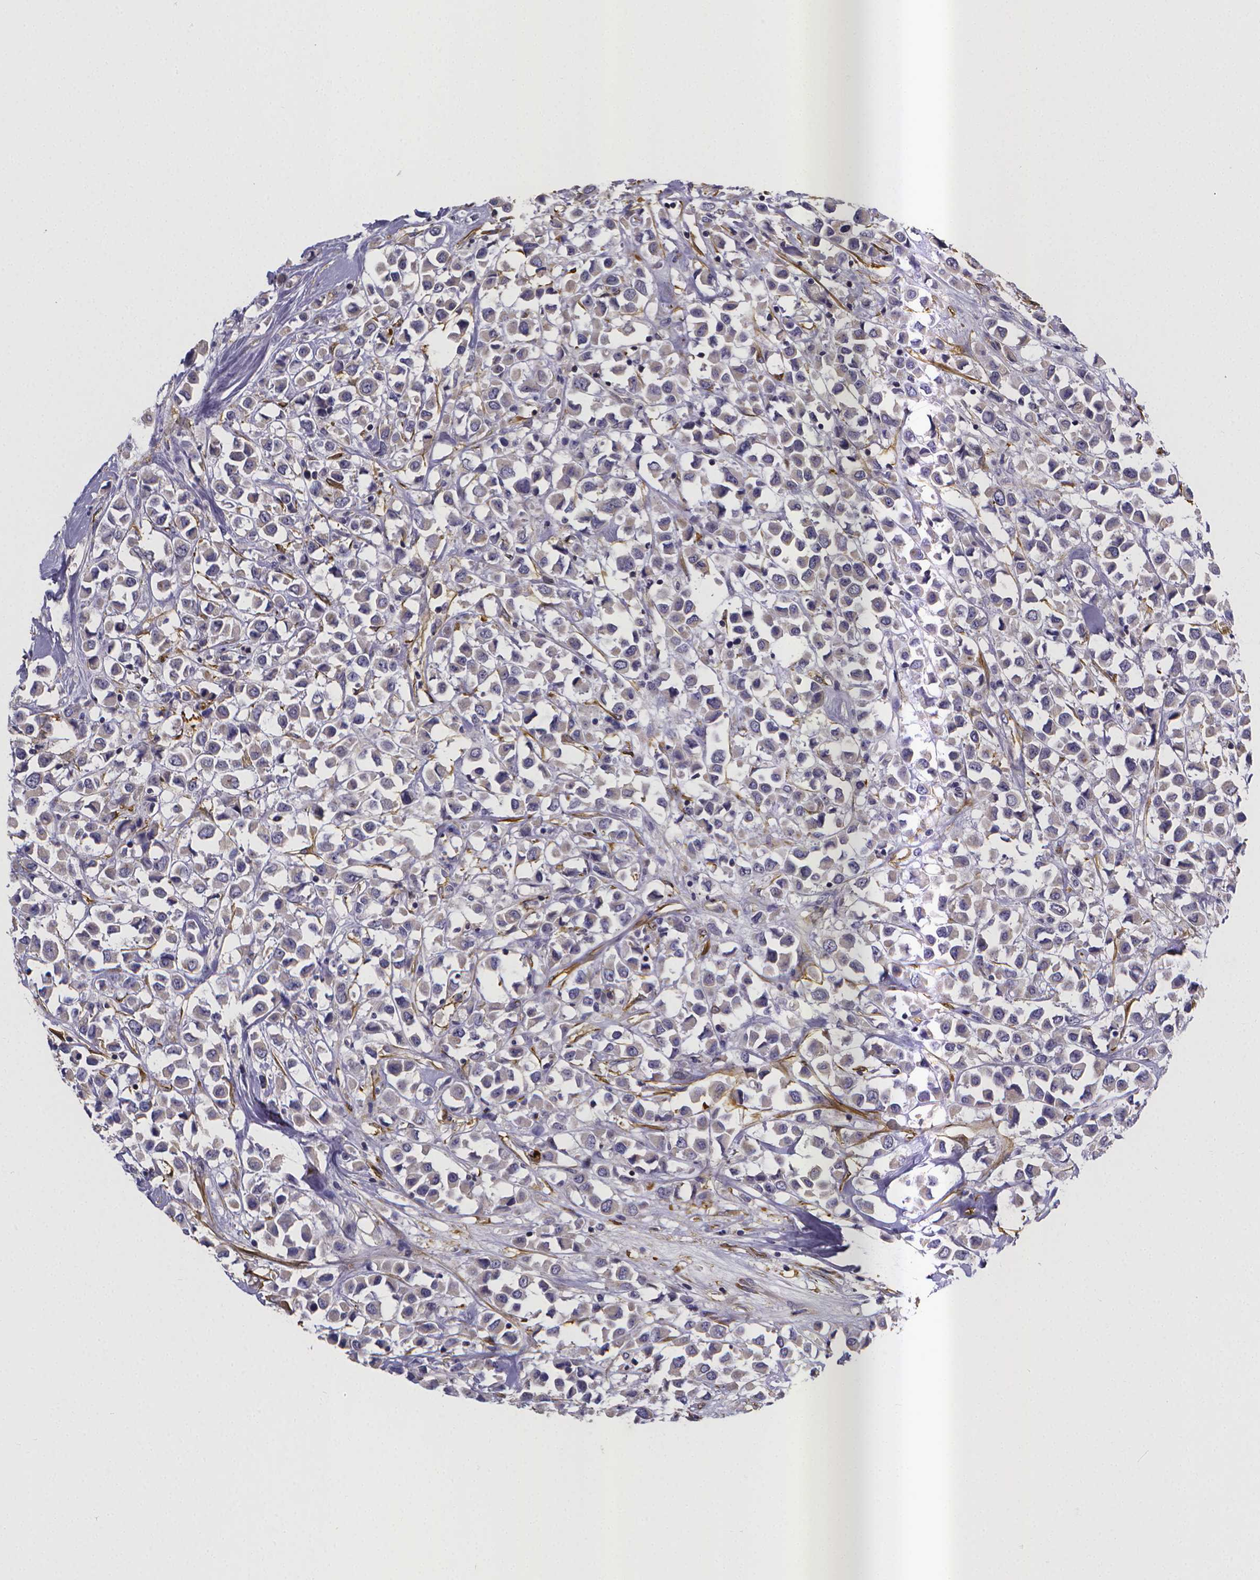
{"staining": {"intensity": "negative", "quantity": "none", "location": "none"}, "tissue": "breast cancer", "cell_type": "Tumor cells", "image_type": "cancer", "snomed": [{"axis": "morphology", "description": "Duct carcinoma"}, {"axis": "topography", "description": "Breast"}], "caption": "Invasive ductal carcinoma (breast) was stained to show a protein in brown. There is no significant positivity in tumor cells.", "gene": "RERG", "patient": {"sex": "female", "age": 61}}